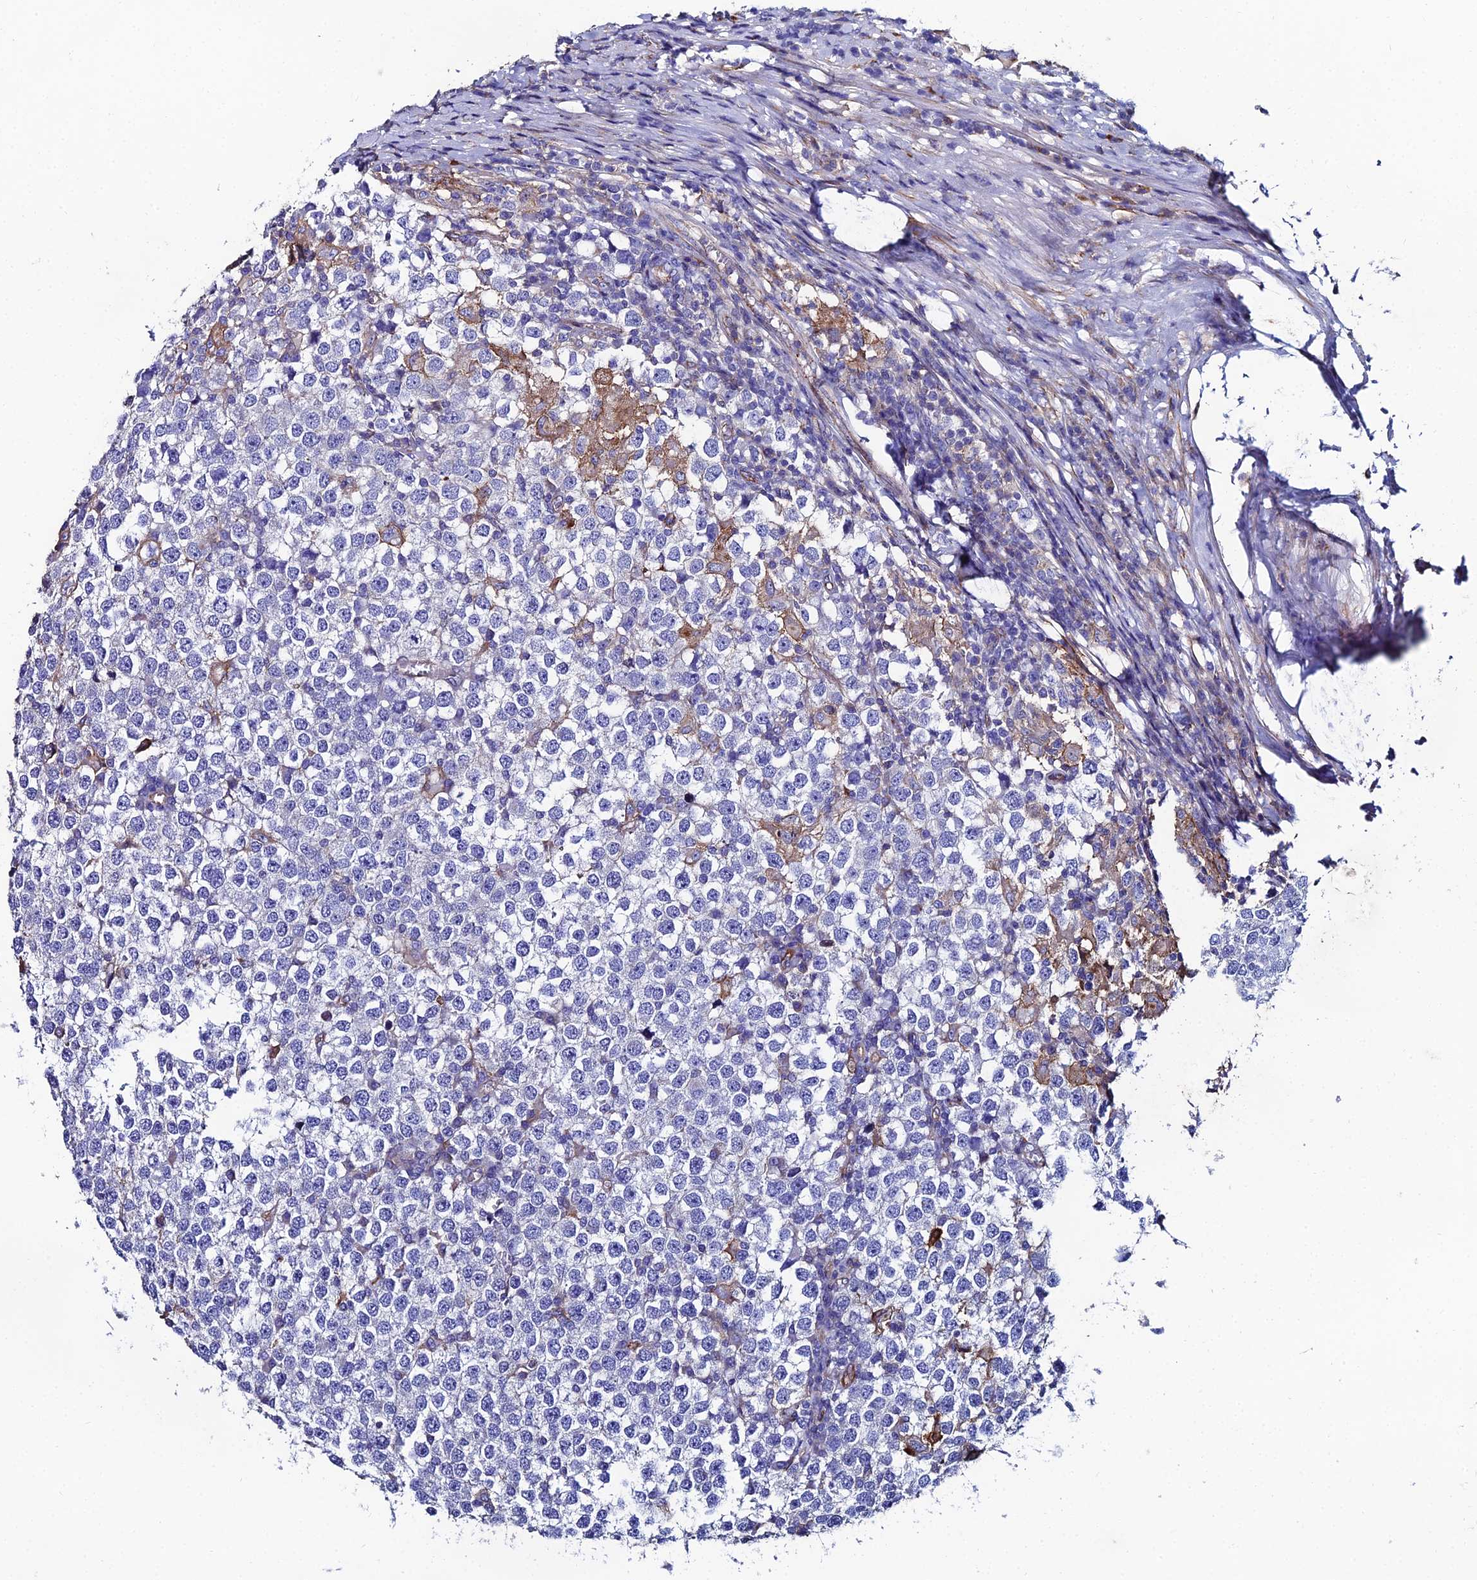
{"staining": {"intensity": "negative", "quantity": "none", "location": "none"}, "tissue": "testis cancer", "cell_type": "Tumor cells", "image_type": "cancer", "snomed": [{"axis": "morphology", "description": "Seminoma, NOS"}, {"axis": "topography", "description": "Testis"}], "caption": "Testis cancer stained for a protein using immunohistochemistry (IHC) exhibits no staining tumor cells.", "gene": "C6", "patient": {"sex": "male", "age": 65}}